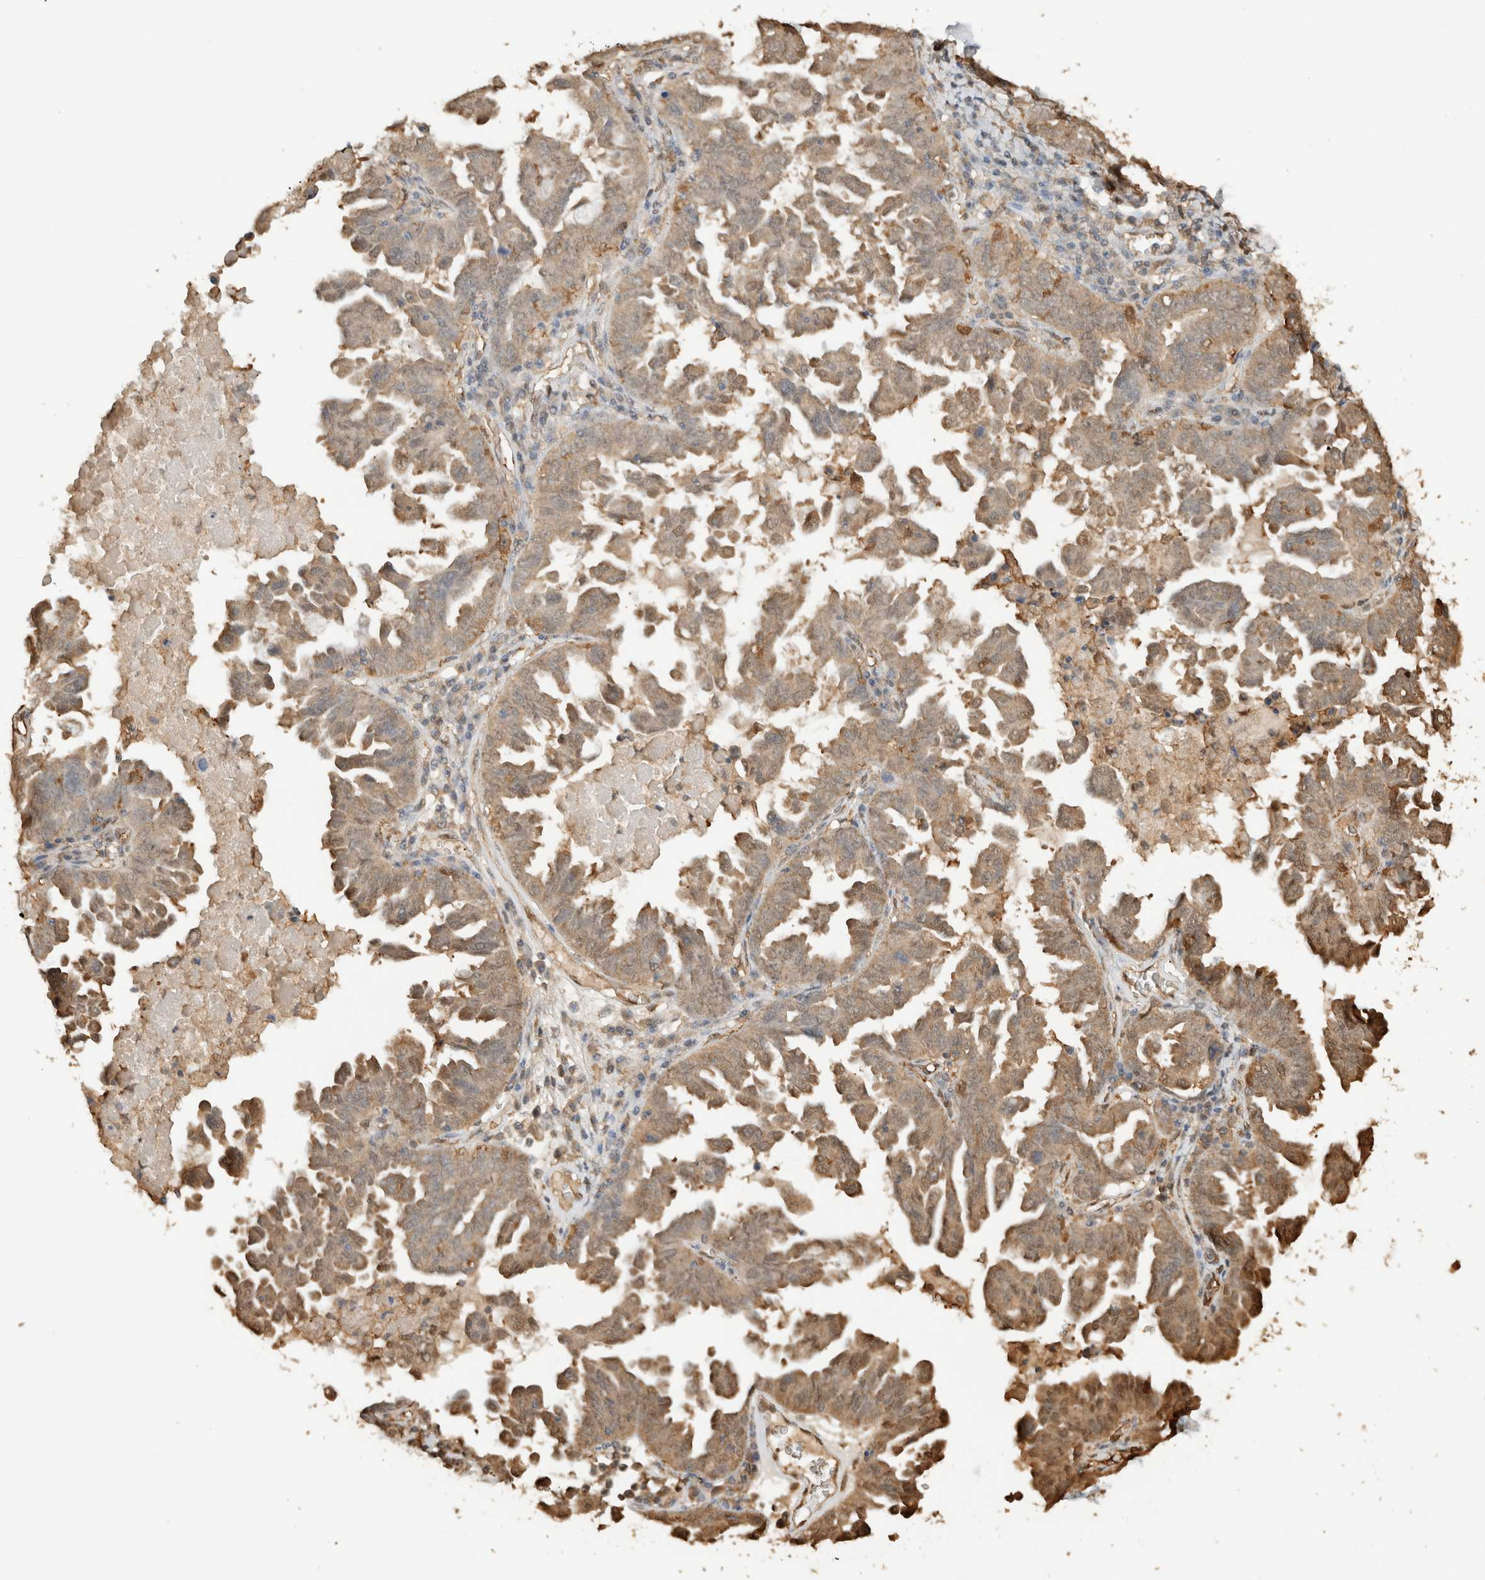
{"staining": {"intensity": "weak", "quantity": ">75%", "location": "cytoplasmic/membranous"}, "tissue": "ovarian cancer", "cell_type": "Tumor cells", "image_type": "cancer", "snomed": [{"axis": "morphology", "description": "Carcinoma, endometroid"}, {"axis": "topography", "description": "Ovary"}], "caption": "IHC of human ovarian endometroid carcinoma demonstrates low levels of weak cytoplasmic/membranous positivity in about >75% of tumor cells.", "gene": "YWHAH", "patient": {"sex": "female", "age": 62}}